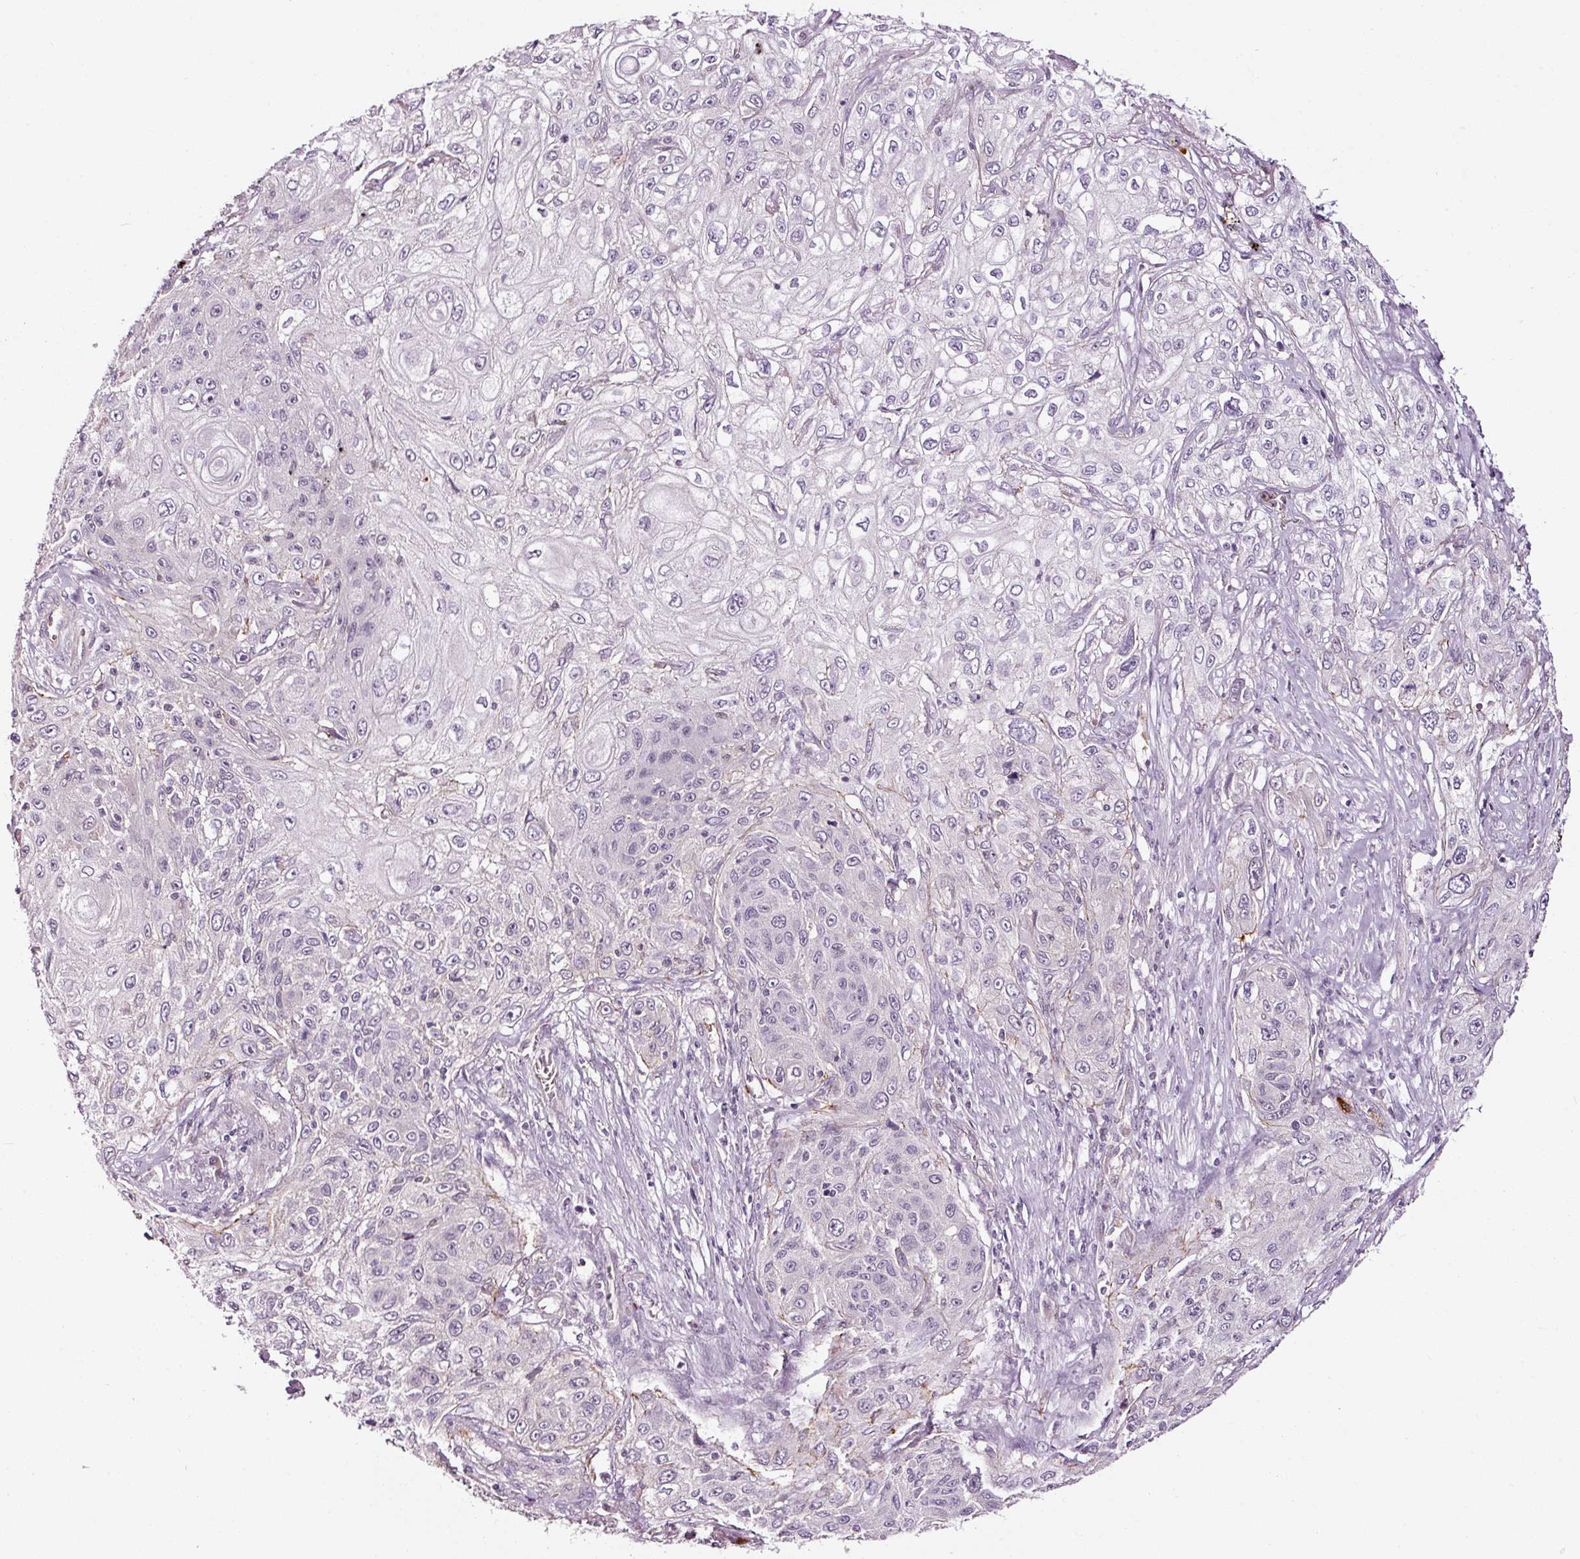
{"staining": {"intensity": "negative", "quantity": "none", "location": "none"}, "tissue": "lung cancer", "cell_type": "Tumor cells", "image_type": "cancer", "snomed": [{"axis": "morphology", "description": "Squamous cell carcinoma, NOS"}, {"axis": "topography", "description": "Lung"}], "caption": "Immunohistochemical staining of squamous cell carcinoma (lung) shows no significant positivity in tumor cells.", "gene": "ABCB4", "patient": {"sex": "female", "age": 69}}